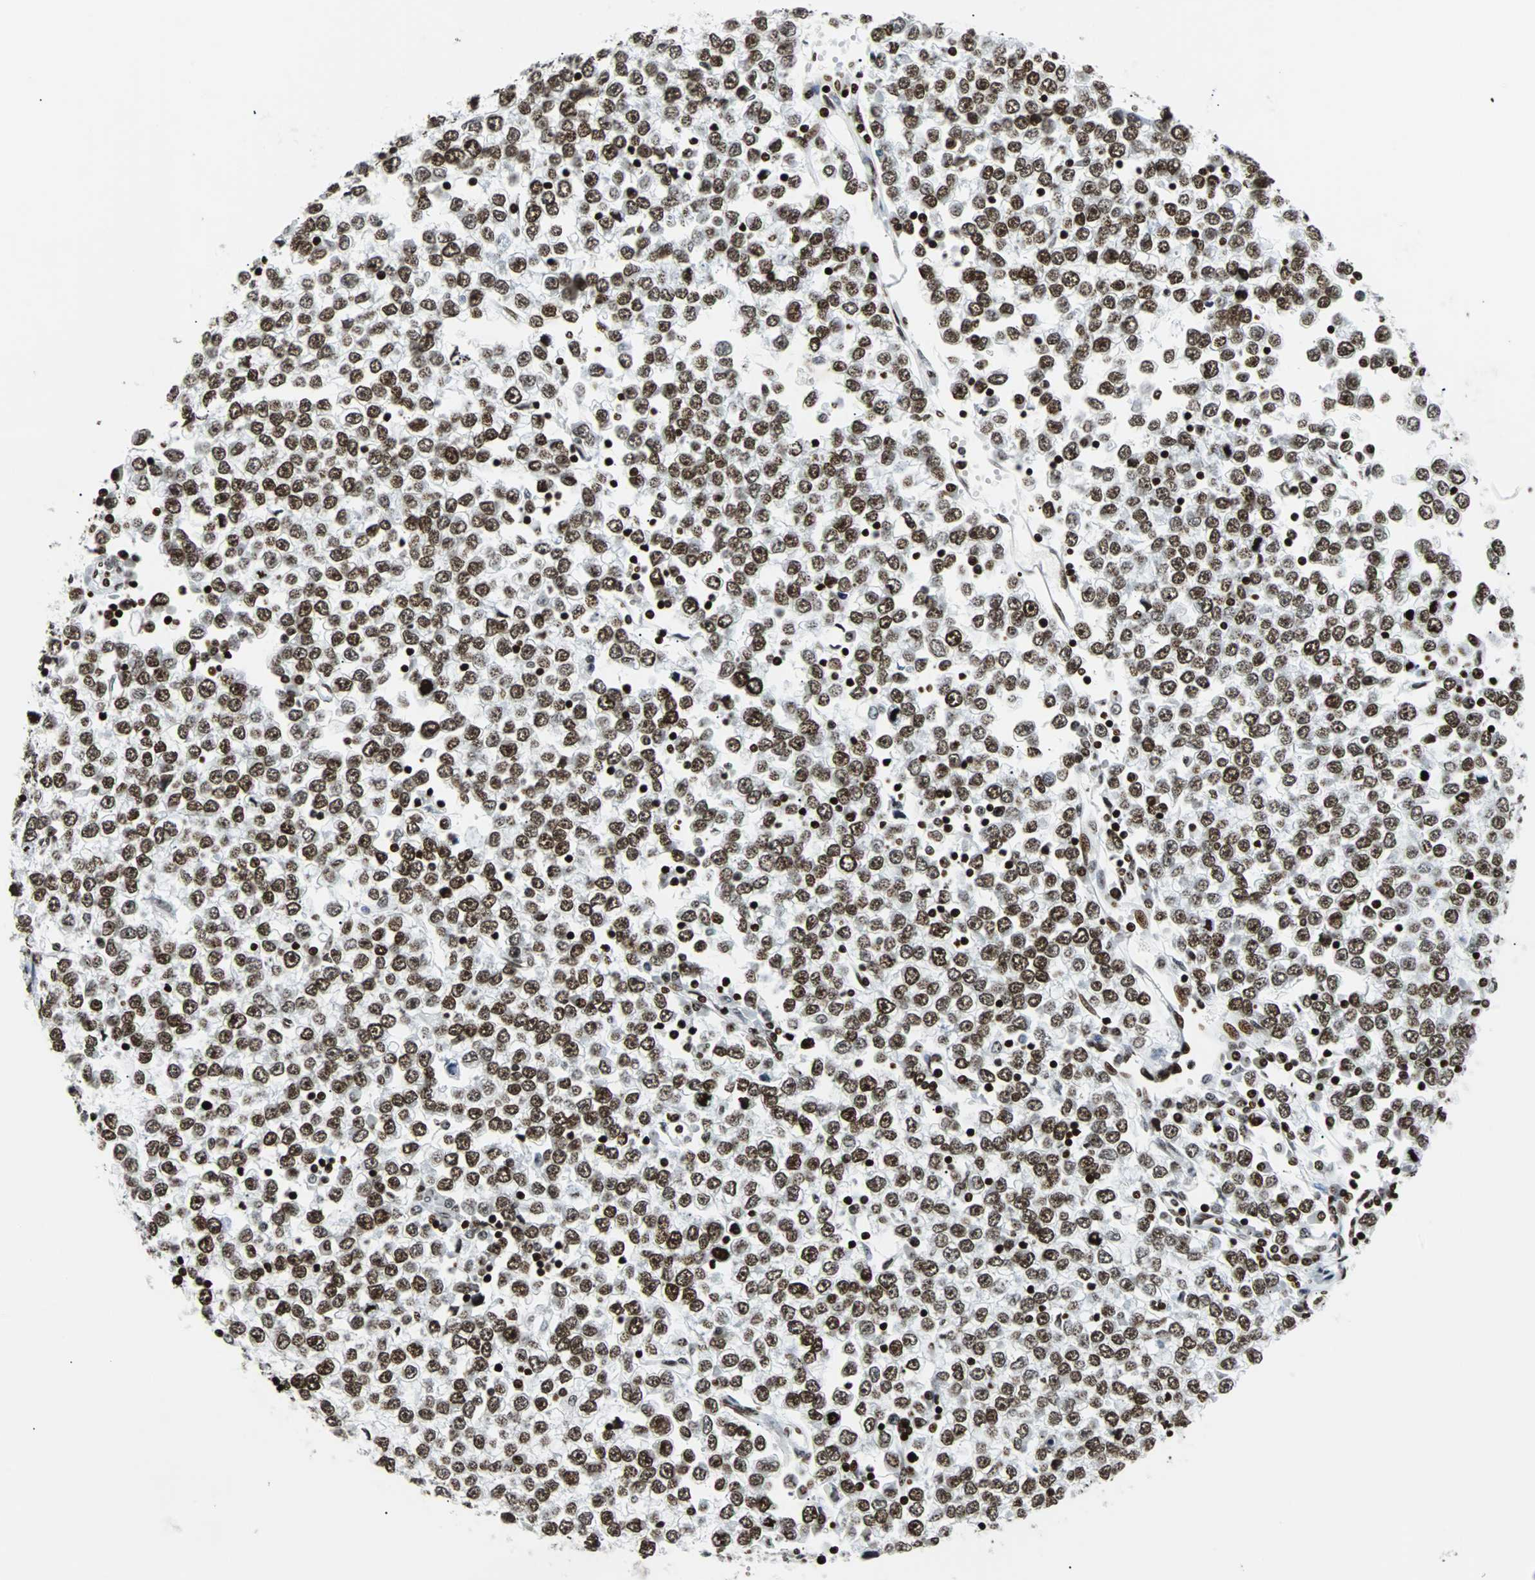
{"staining": {"intensity": "strong", "quantity": ">75%", "location": "nuclear"}, "tissue": "testis cancer", "cell_type": "Tumor cells", "image_type": "cancer", "snomed": [{"axis": "morphology", "description": "Seminoma, NOS"}, {"axis": "topography", "description": "Testis"}], "caption": "Immunohistochemical staining of human testis cancer shows high levels of strong nuclear positivity in approximately >75% of tumor cells.", "gene": "ZNF131", "patient": {"sex": "male", "age": 65}}